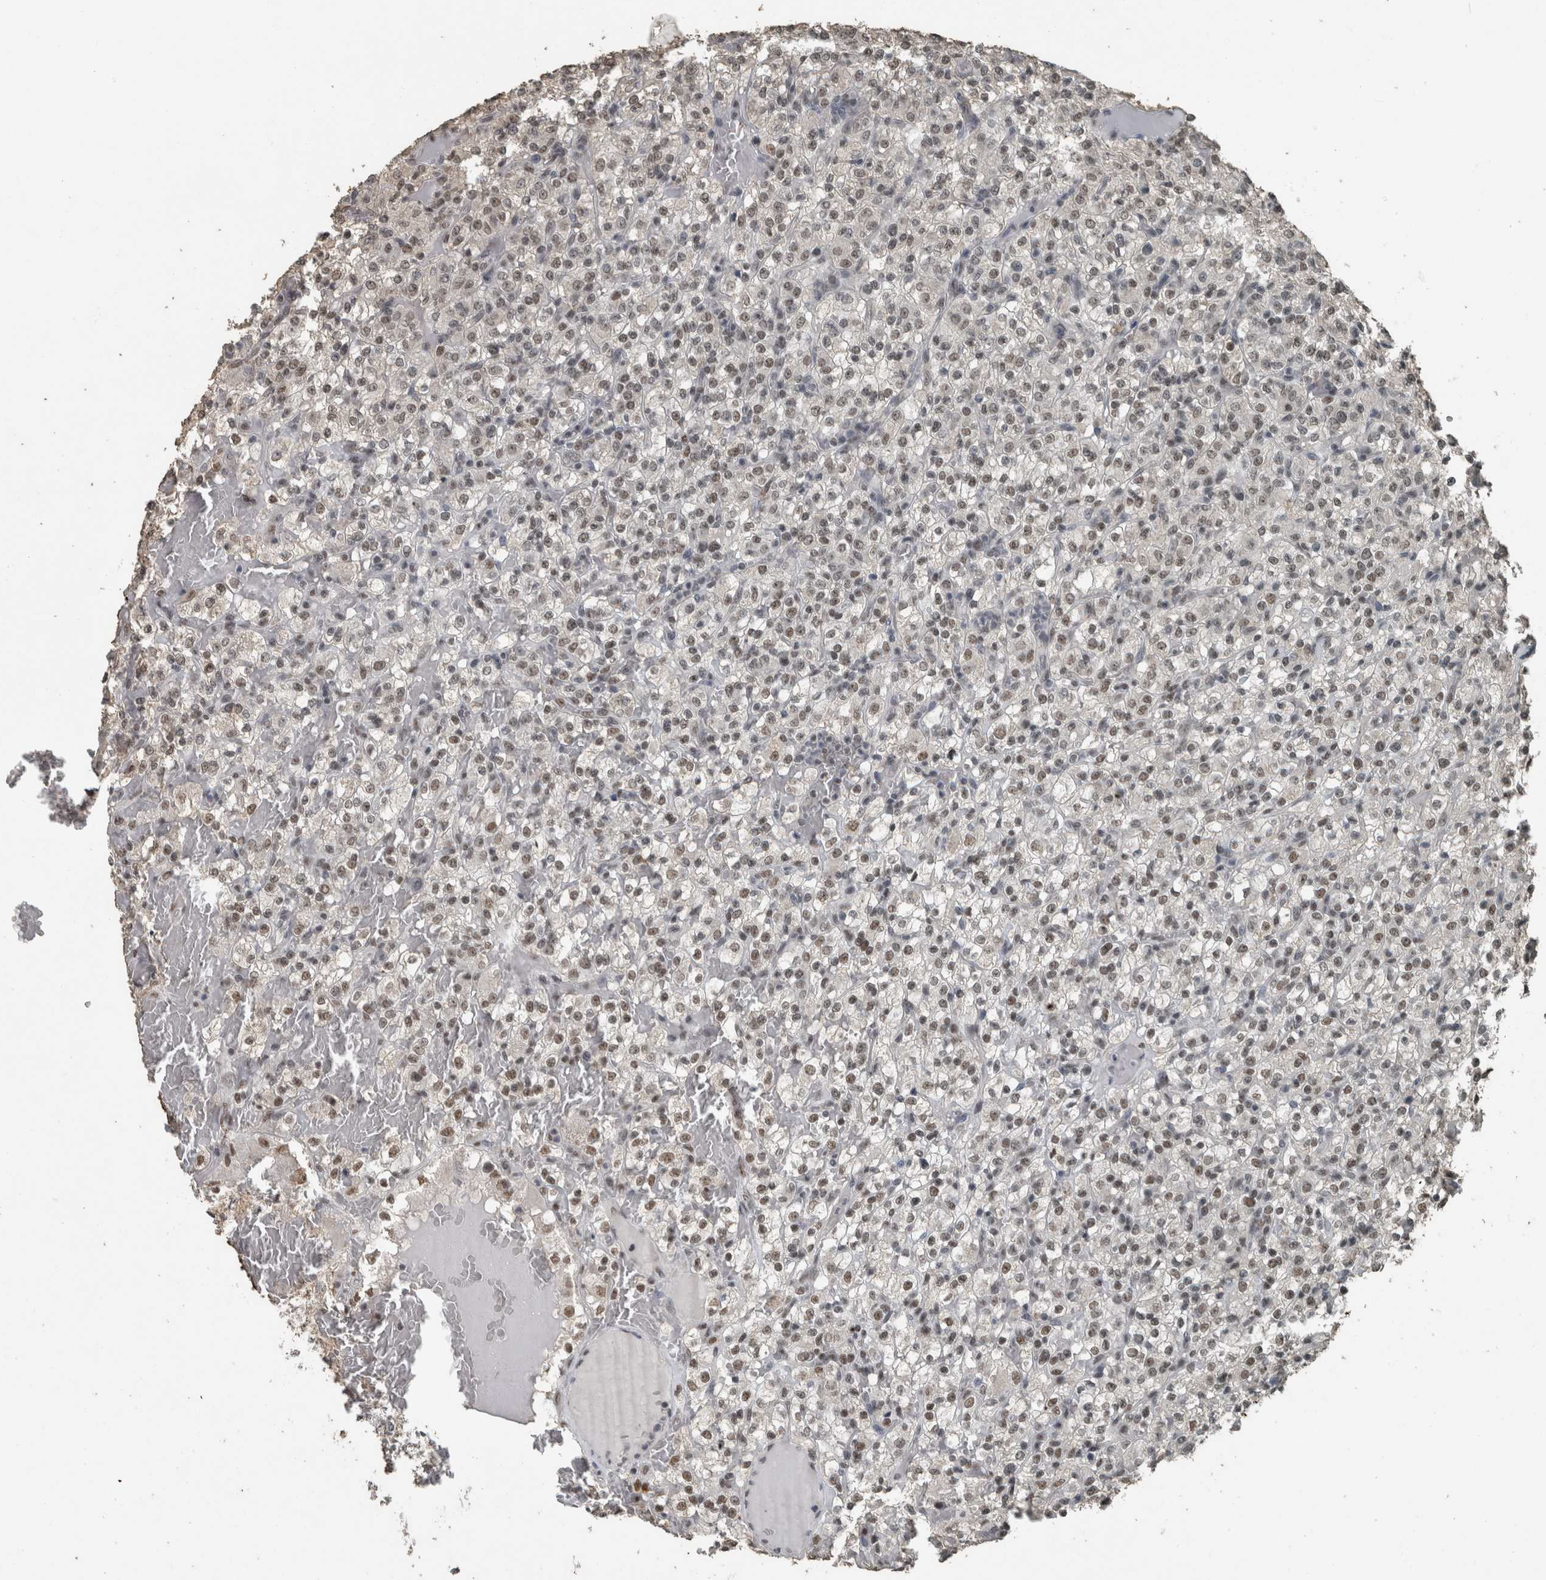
{"staining": {"intensity": "moderate", "quantity": ">75%", "location": "nuclear"}, "tissue": "renal cancer", "cell_type": "Tumor cells", "image_type": "cancer", "snomed": [{"axis": "morphology", "description": "Normal tissue, NOS"}, {"axis": "morphology", "description": "Adenocarcinoma, NOS"}, {"axis": "topography", "description": "Kidney"}], "caption": "The micrograph demonstrates staining of renal cancer, revealing moderate nuclear protein staining (brown color) within tumor cells.", "gene": "ZNF24", "patient": {"sex": "female", "age": 72}}